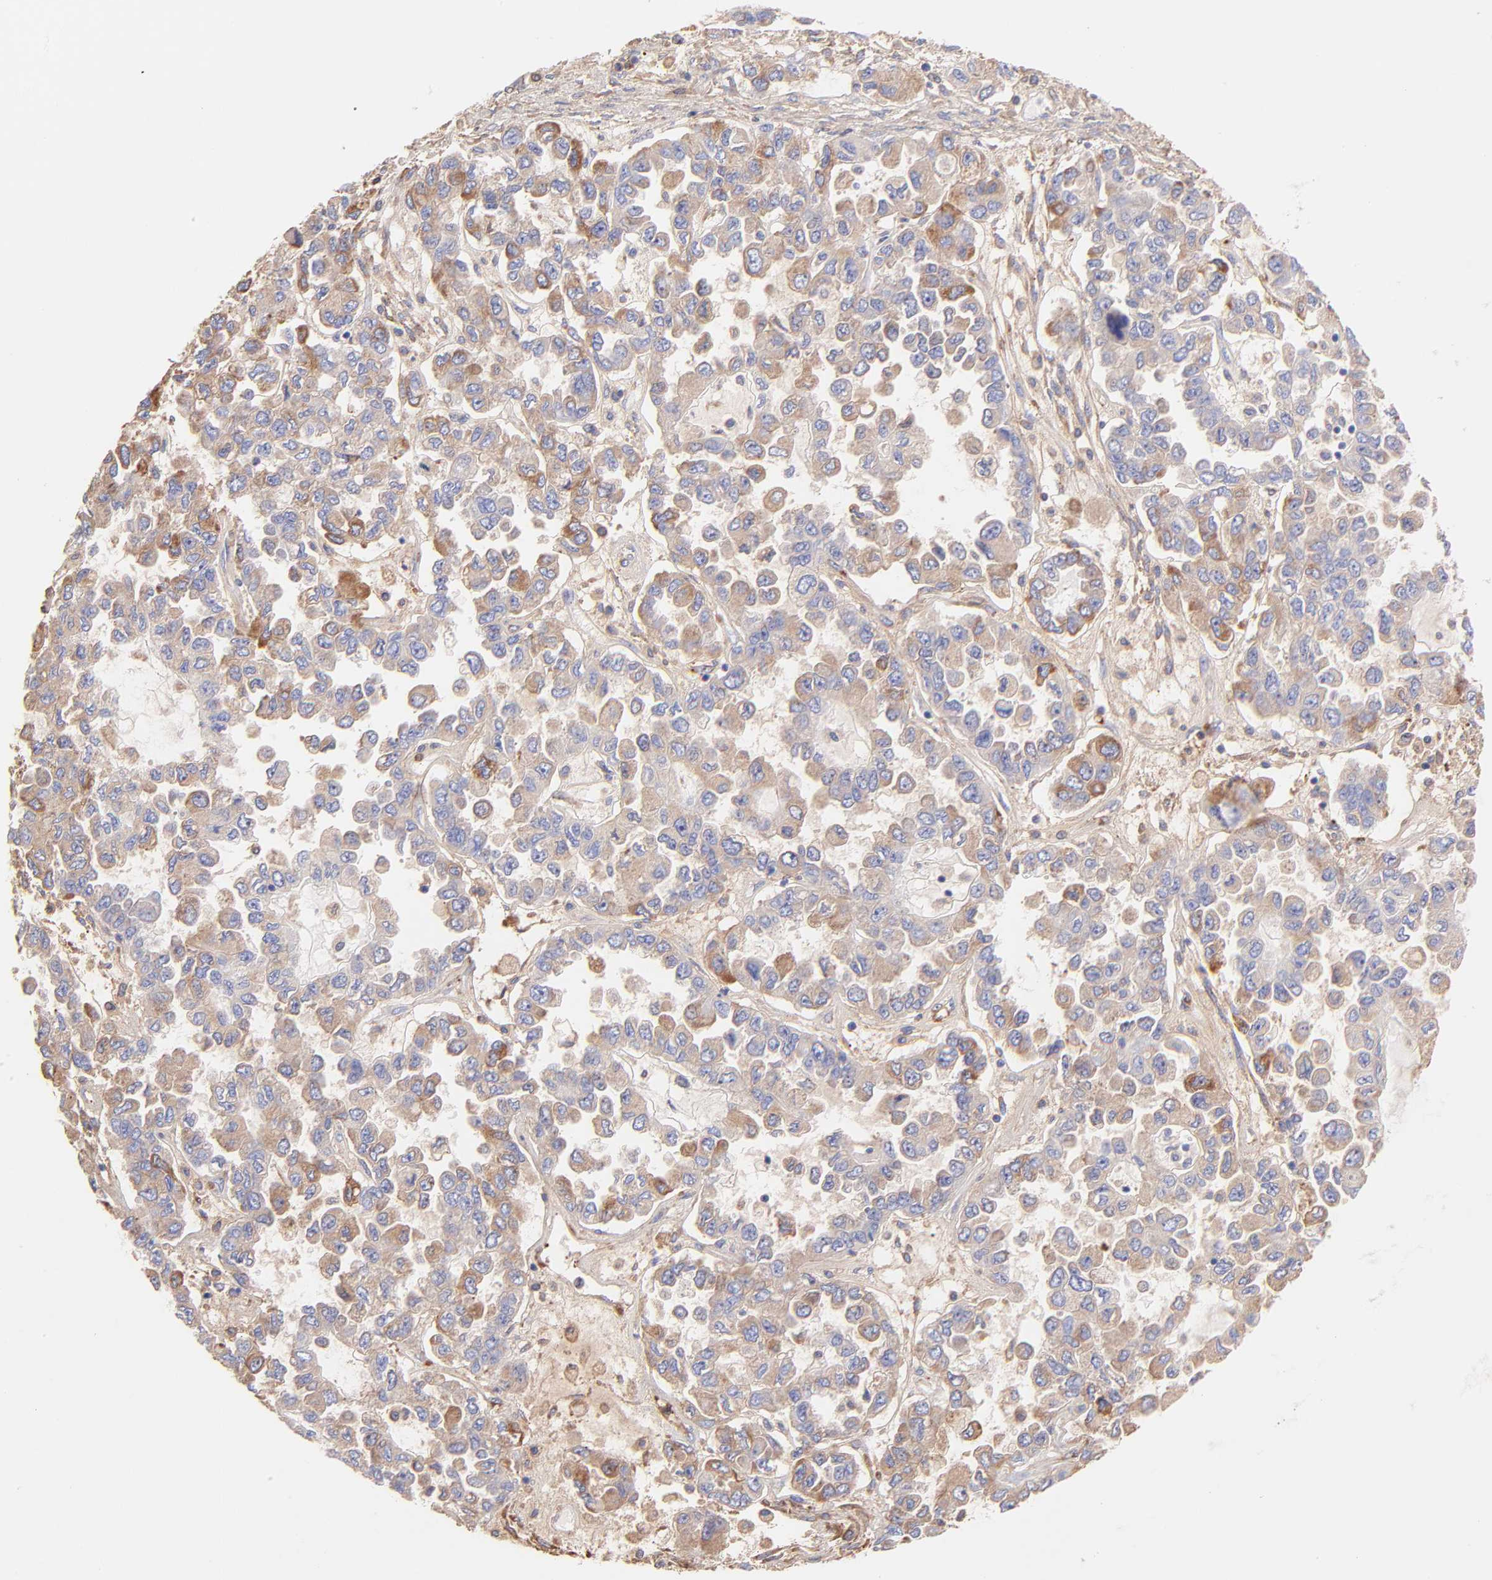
{"staining": {"intensity": "weak", "quantity": ">75%", "location": "cytoplasmic/membranous"}, "tissue": "ovarian cancer", "cell_type": "Tumor cells", "image_type": "cancer", "snomed": [{"axis": "morphology", "description": "Cystadenocarcinoma, serous, NOS"}, {"axis": "topography", "description": "Ovary"}], "caption": "This photomicrograph reveals immunohistochemistry staining of ovarian cancer (serous cystadenocarcinoma), with low weak cytoplasmic/membranous positivity in approximately >75% of tumor cells.", "gene": "BGN", "patient": {"sex": "female", "age": 84}}